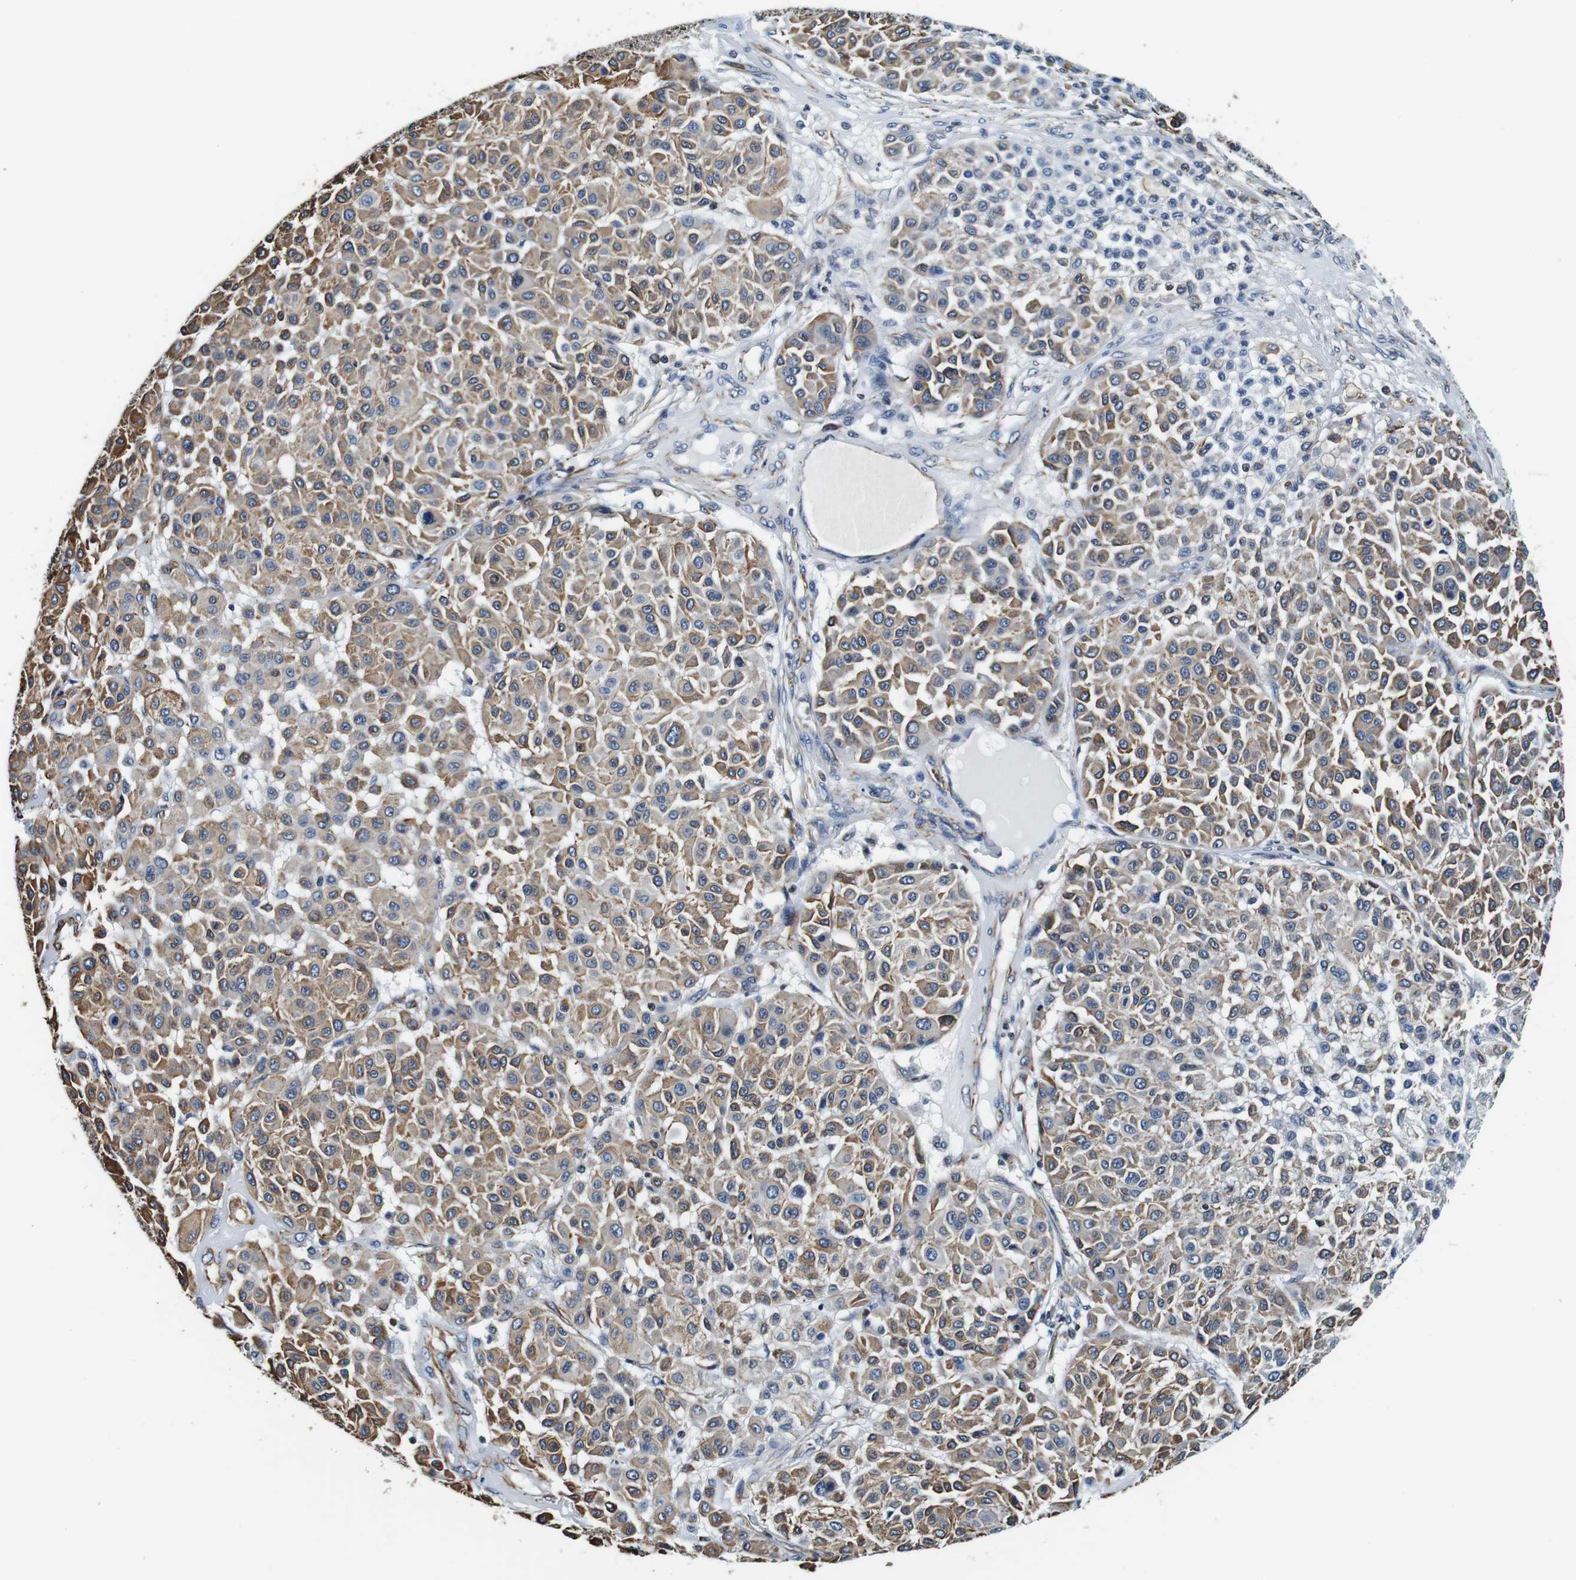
{"staining": {"intensity": "moderate", "quantity": "25%-75%", "location": "cytoplasmic/membranous"}, "tissue": "melanoma", "cell_type": "Tumor cells", "image_type": "cancer", "snomed": [{"axis": "morphology", "description": "Malignant melanoma, Metastatic site"}, {"axis": "topography", "description": "Soft tissue"}], "caption": "An image of human melanoma stained for a protein displays moderate cytoplasmic/membranous brown staining in tumor cells. (DAB (3,3'-diaminobenzidine) IHC with brightfield microscopy, high magnification).", "gene": "GJE1", "patient": {"sex": "male", "age": 41}}